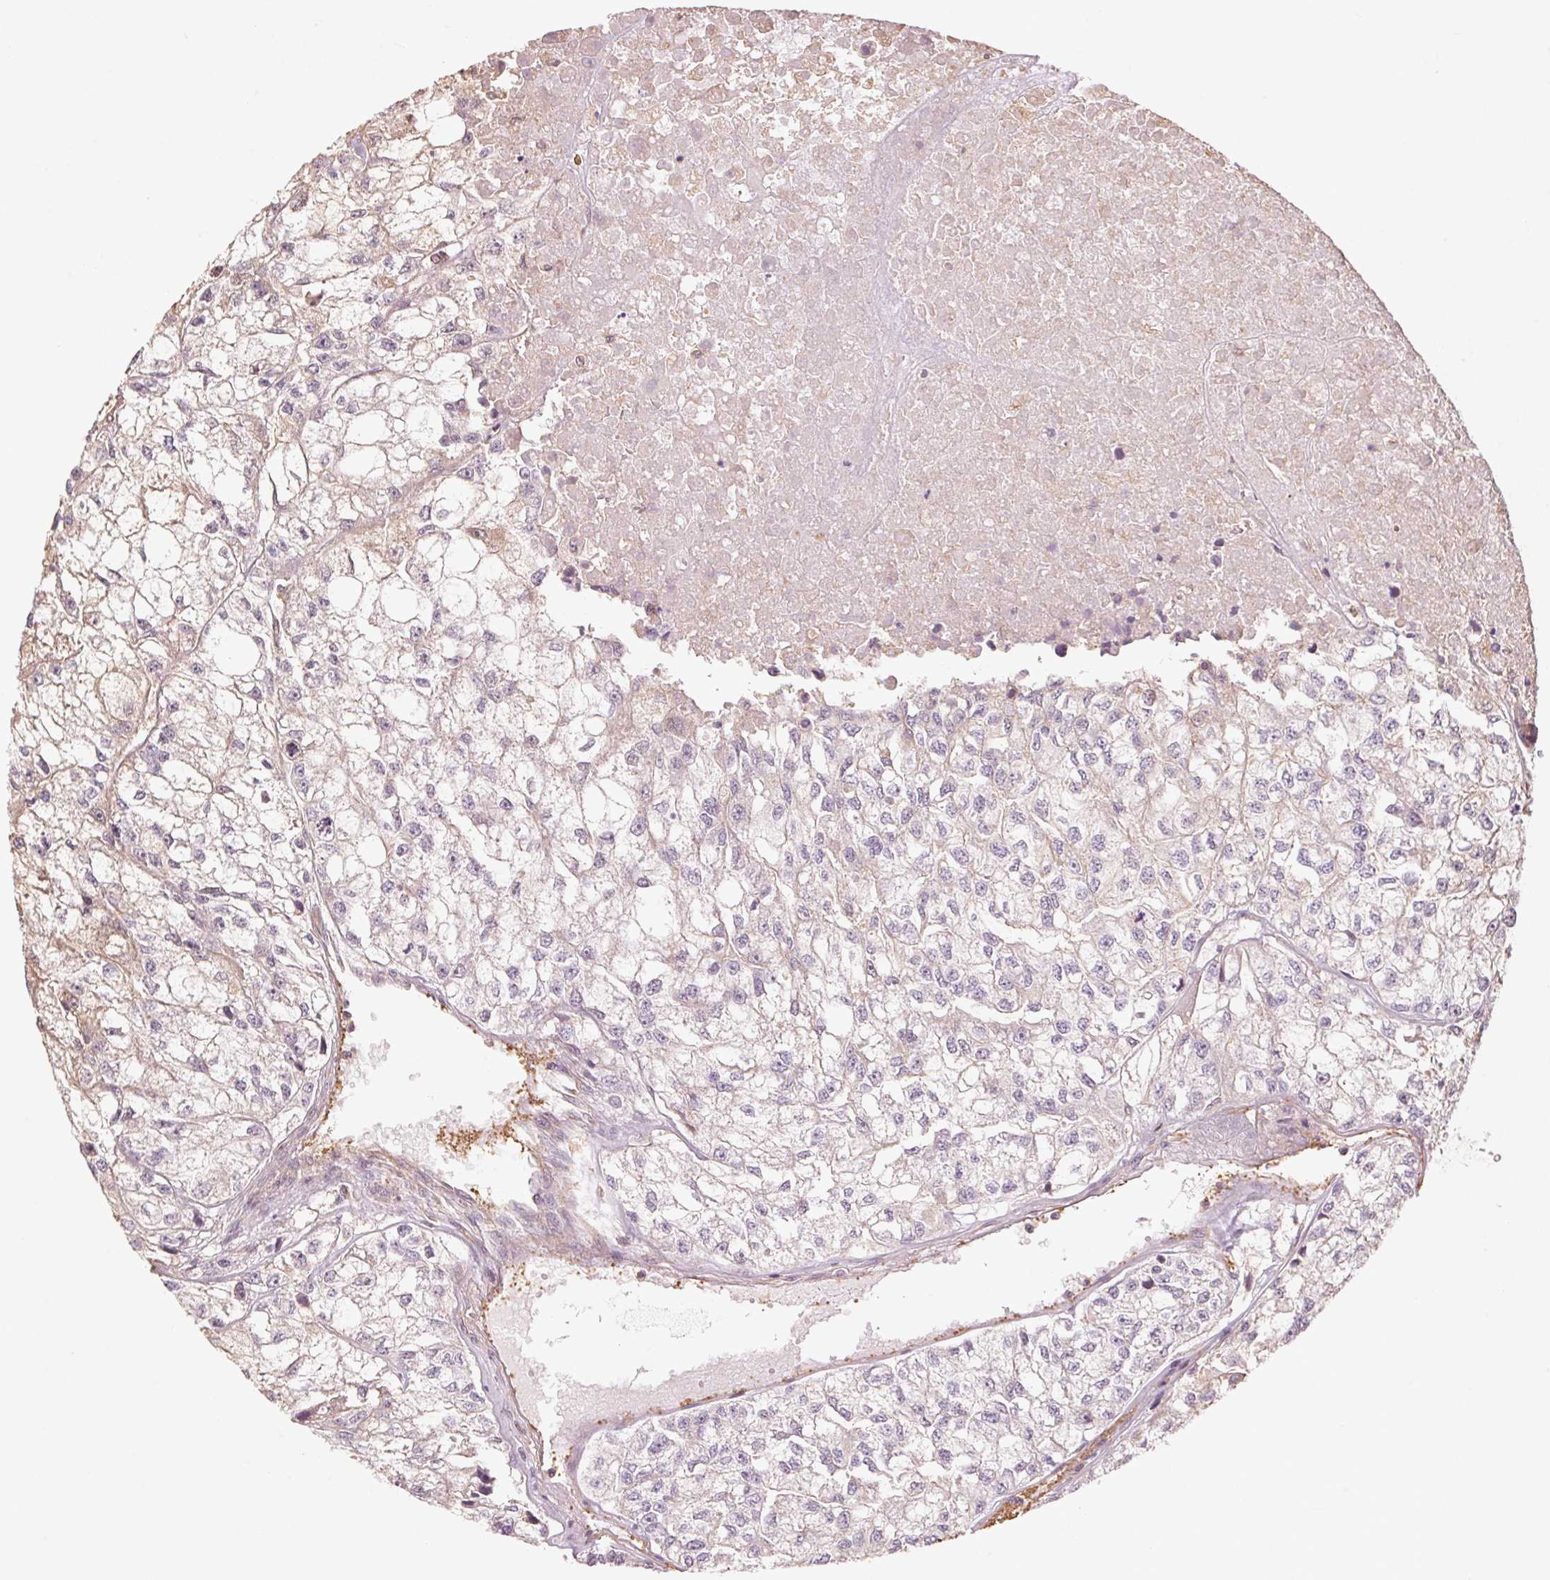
{"staining": {"intensity": "negative", "quantity": "none", "location": "none"}, "tissue": "renal cancer", "cell_type": "Tumor cells", "image_type": "cancer", "snomed": [{"axis": "morphology", "description": "Adenocarcinoma, NOS"}, {"axis": "topography", "description": "Kidney"}], "caption": "Tumor cells are negative for brown protein staining in renal adenocarcinoma. The staining was performed using DAB to visualize the protein expression in brown, while the nuclei were stained in blue with hematoxylin (Magnification: 20x).", "gene": "QDPR", "patient": {"sex": "male", "age": 56}}